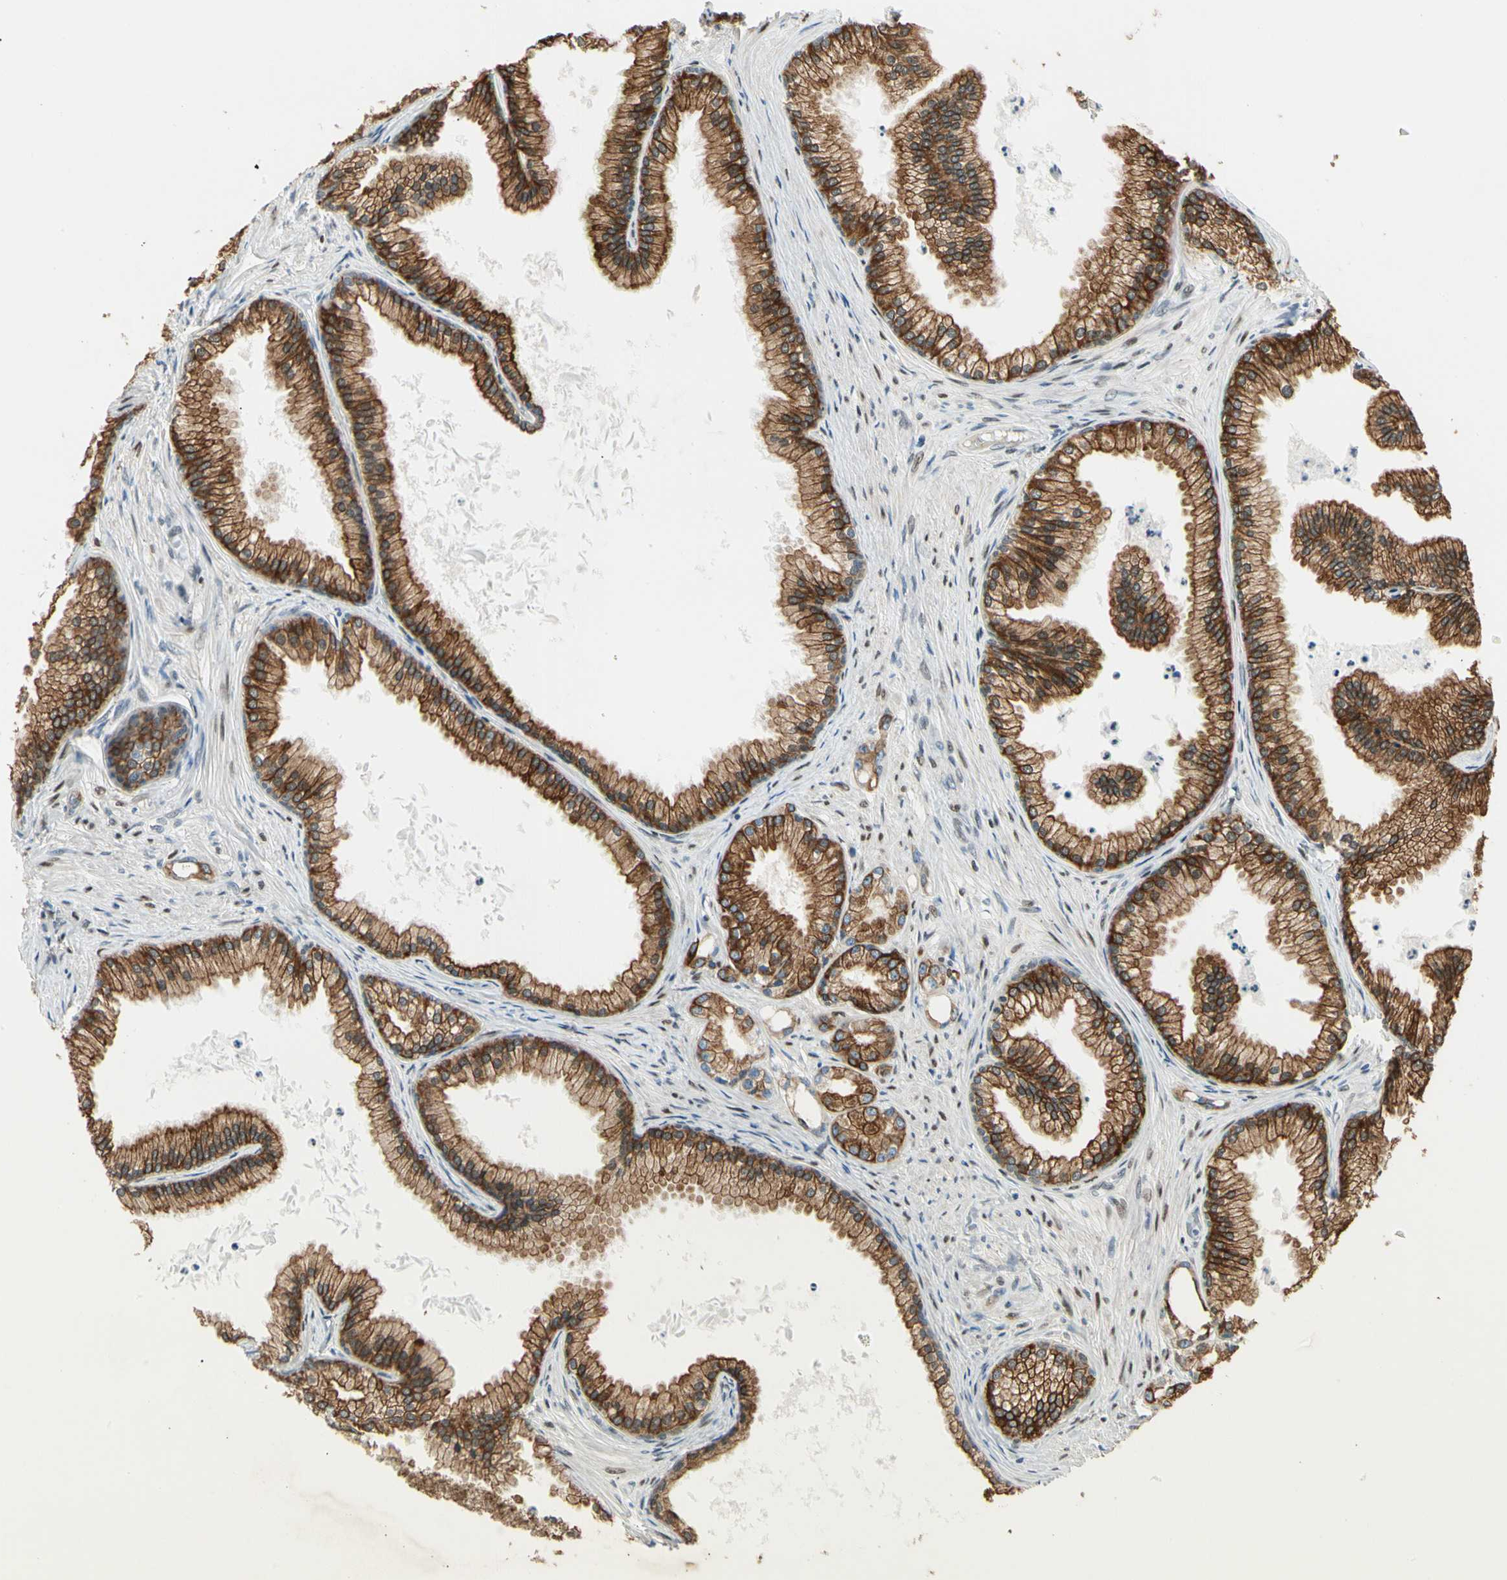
{"staining": {"intensity": "strong", "quantity": ">75%", "location": "cytoplasmic/membranous"}, "tissue": "prostate cancer", "cell_type": "Tumor cells", "image_type": "cancer", "snomed": [{"axis": "morphology", "description": "Adenocarcinoma, Low grade"}, {"axis": "topography", "description": "Prostate"}], "caption": "A high amount of strong cytoplasmic/membranous positivity is identified in about >75% of tumor cells in prostate adenocarcinoma (low-grade) tissue.", "gene": "ATXN1", "patient": {"sex": "male", "age": 72}}